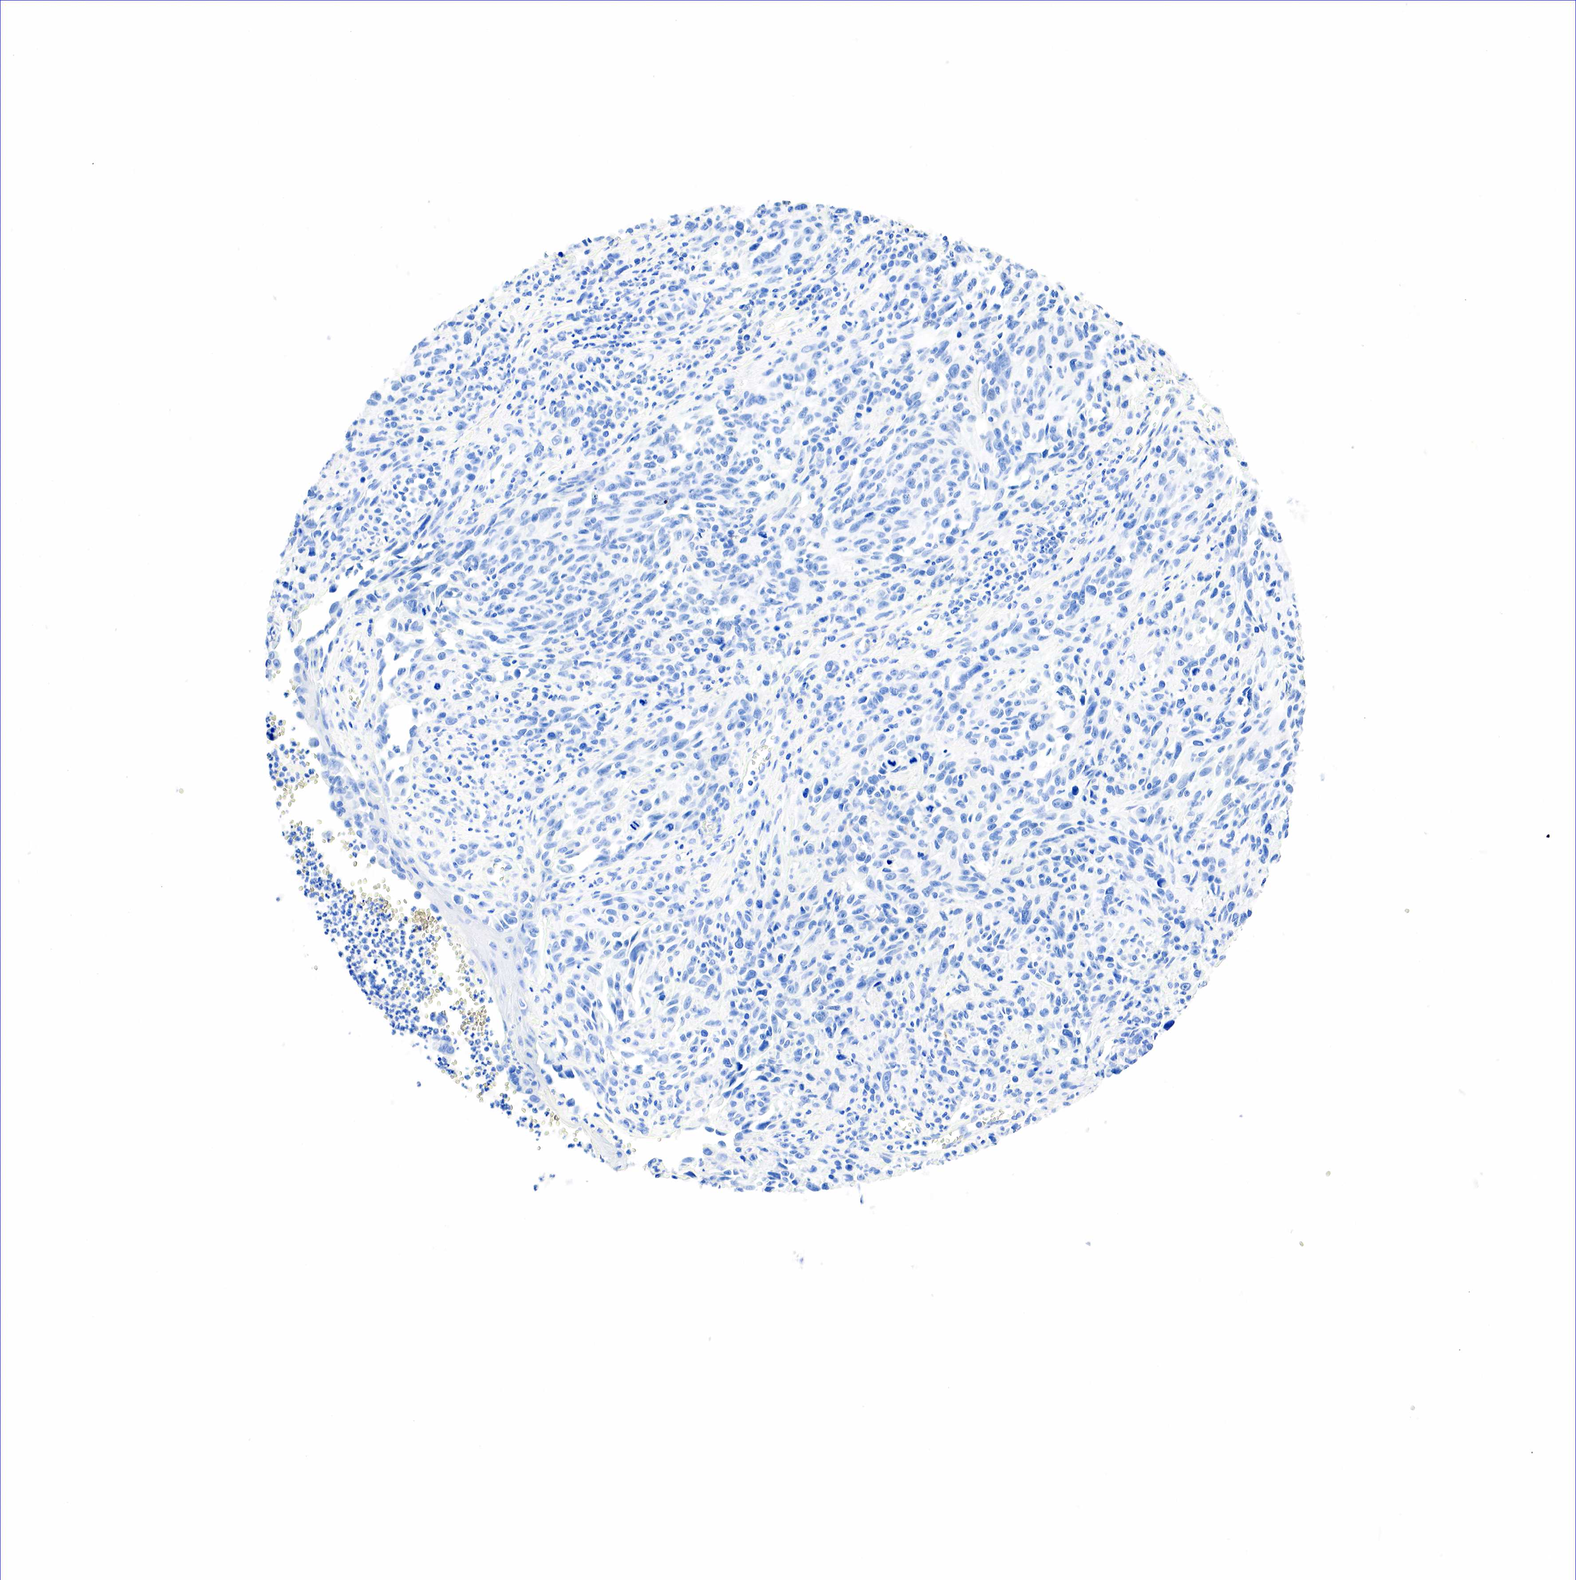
{"staining": {"intensity": "negative", "quantity": "none", "location": "none"}, "tissue": "melanoma", "cell_type": "Tumor cells", "image_type": "cancer", "snomed": [{"axis": "morphology", "description": "Malignant melanoma, NOS"}, {"axis": "topography", "description": "Skin"}], "caption": "This is a photomicrograph of immunohistochemistry (IHC) staining of melanoma, which shows no expression in tumor cells.", "gene": "NKX2-1", "patient": {"sex": "female", "age": 82}}